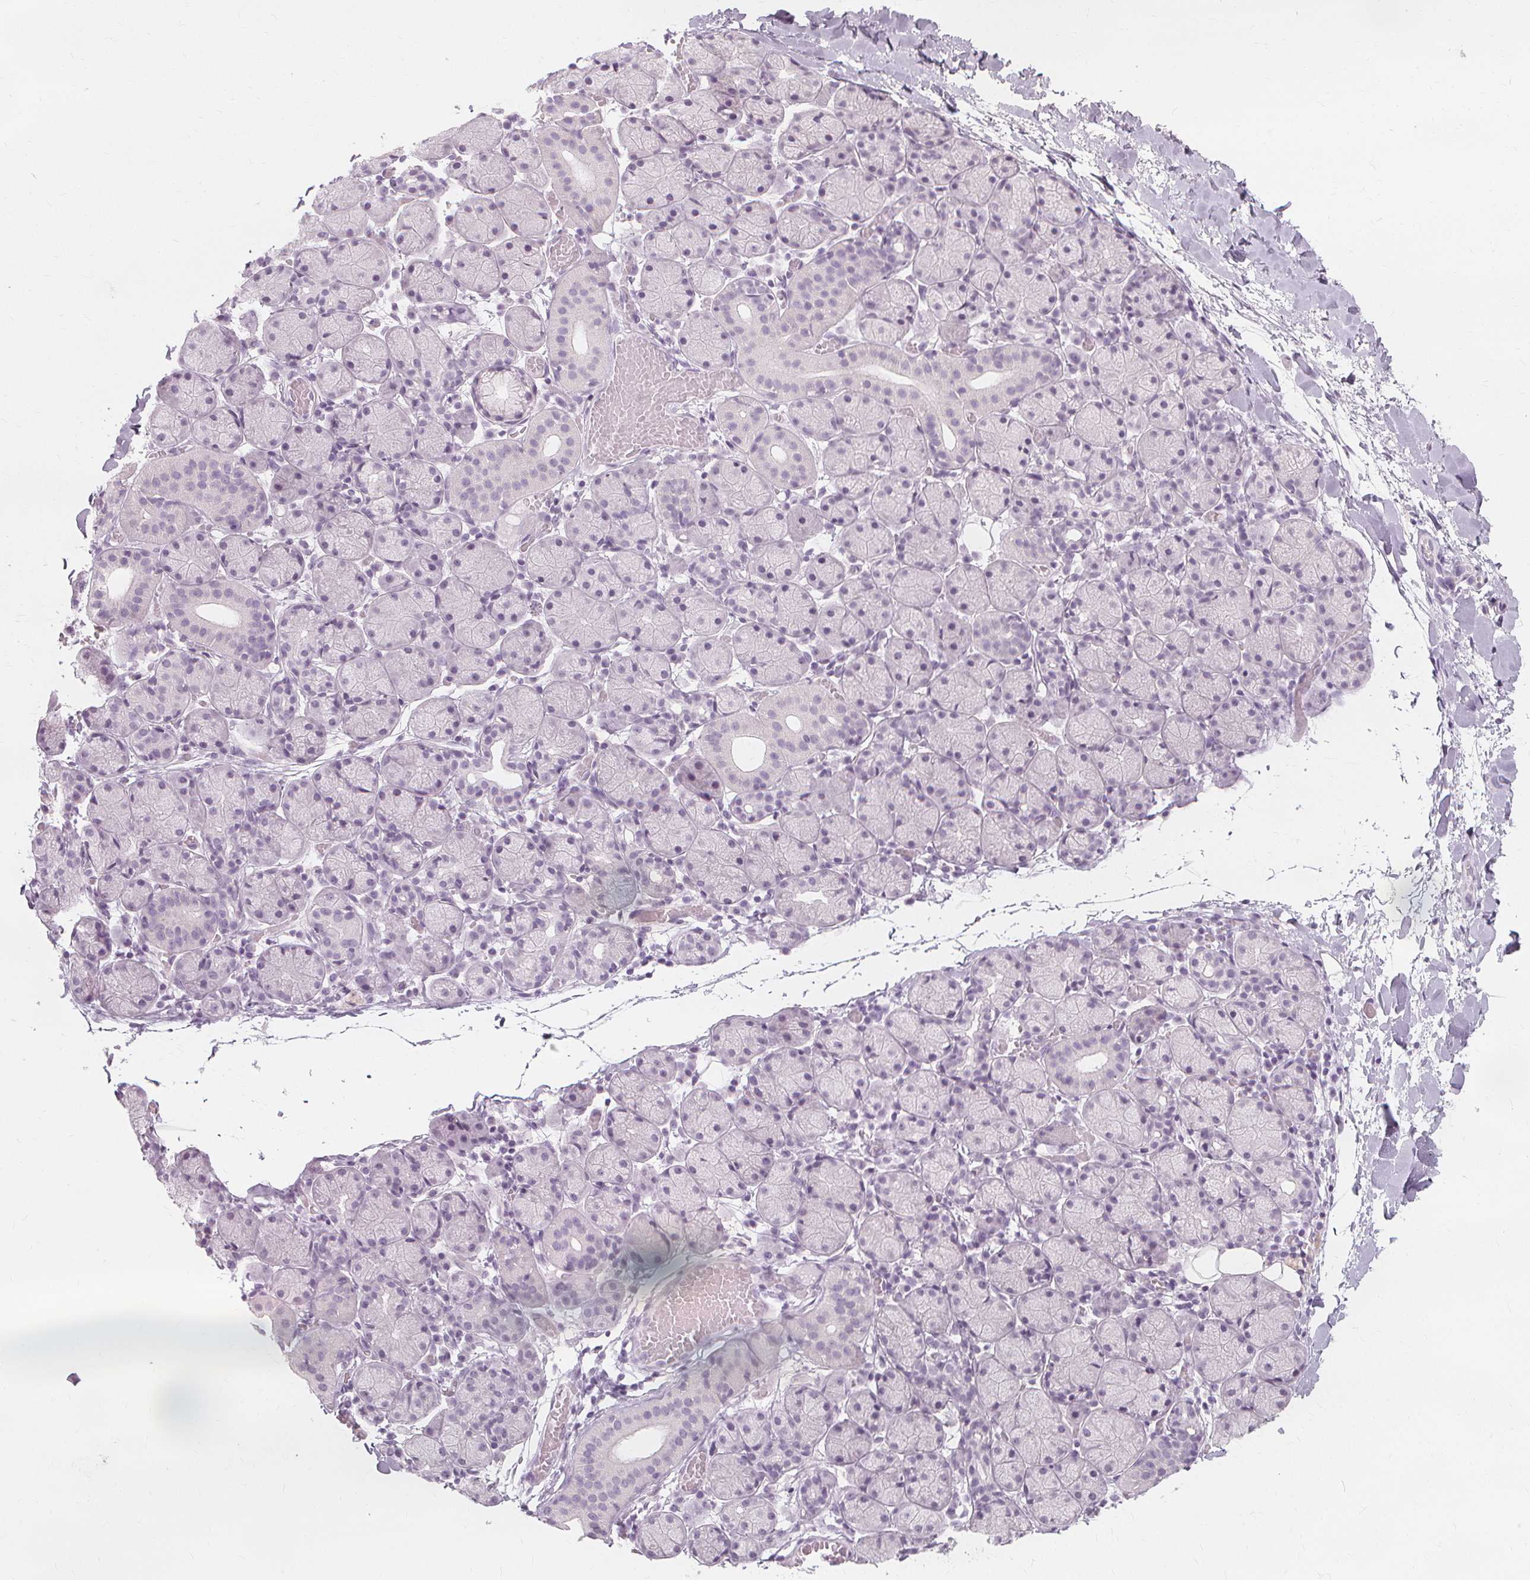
{"staining": {"intensity": "negative", "quantity": "none", "location": "none"}, "tissue": "salivary gland", "cell_type": "Glandular cells", "image_type": "normal", "snomed": [{"axis": "morphology", "description": "Normal tissue, NOS"}, {"axis": "topography", "description": "Salivary gland"}], "caption": "Protein analysis of benign salivary gland demonstrates no significant staining in glandular cells.", "gene": "MUC12", "patient": {"sex": "female", "age": 24}}